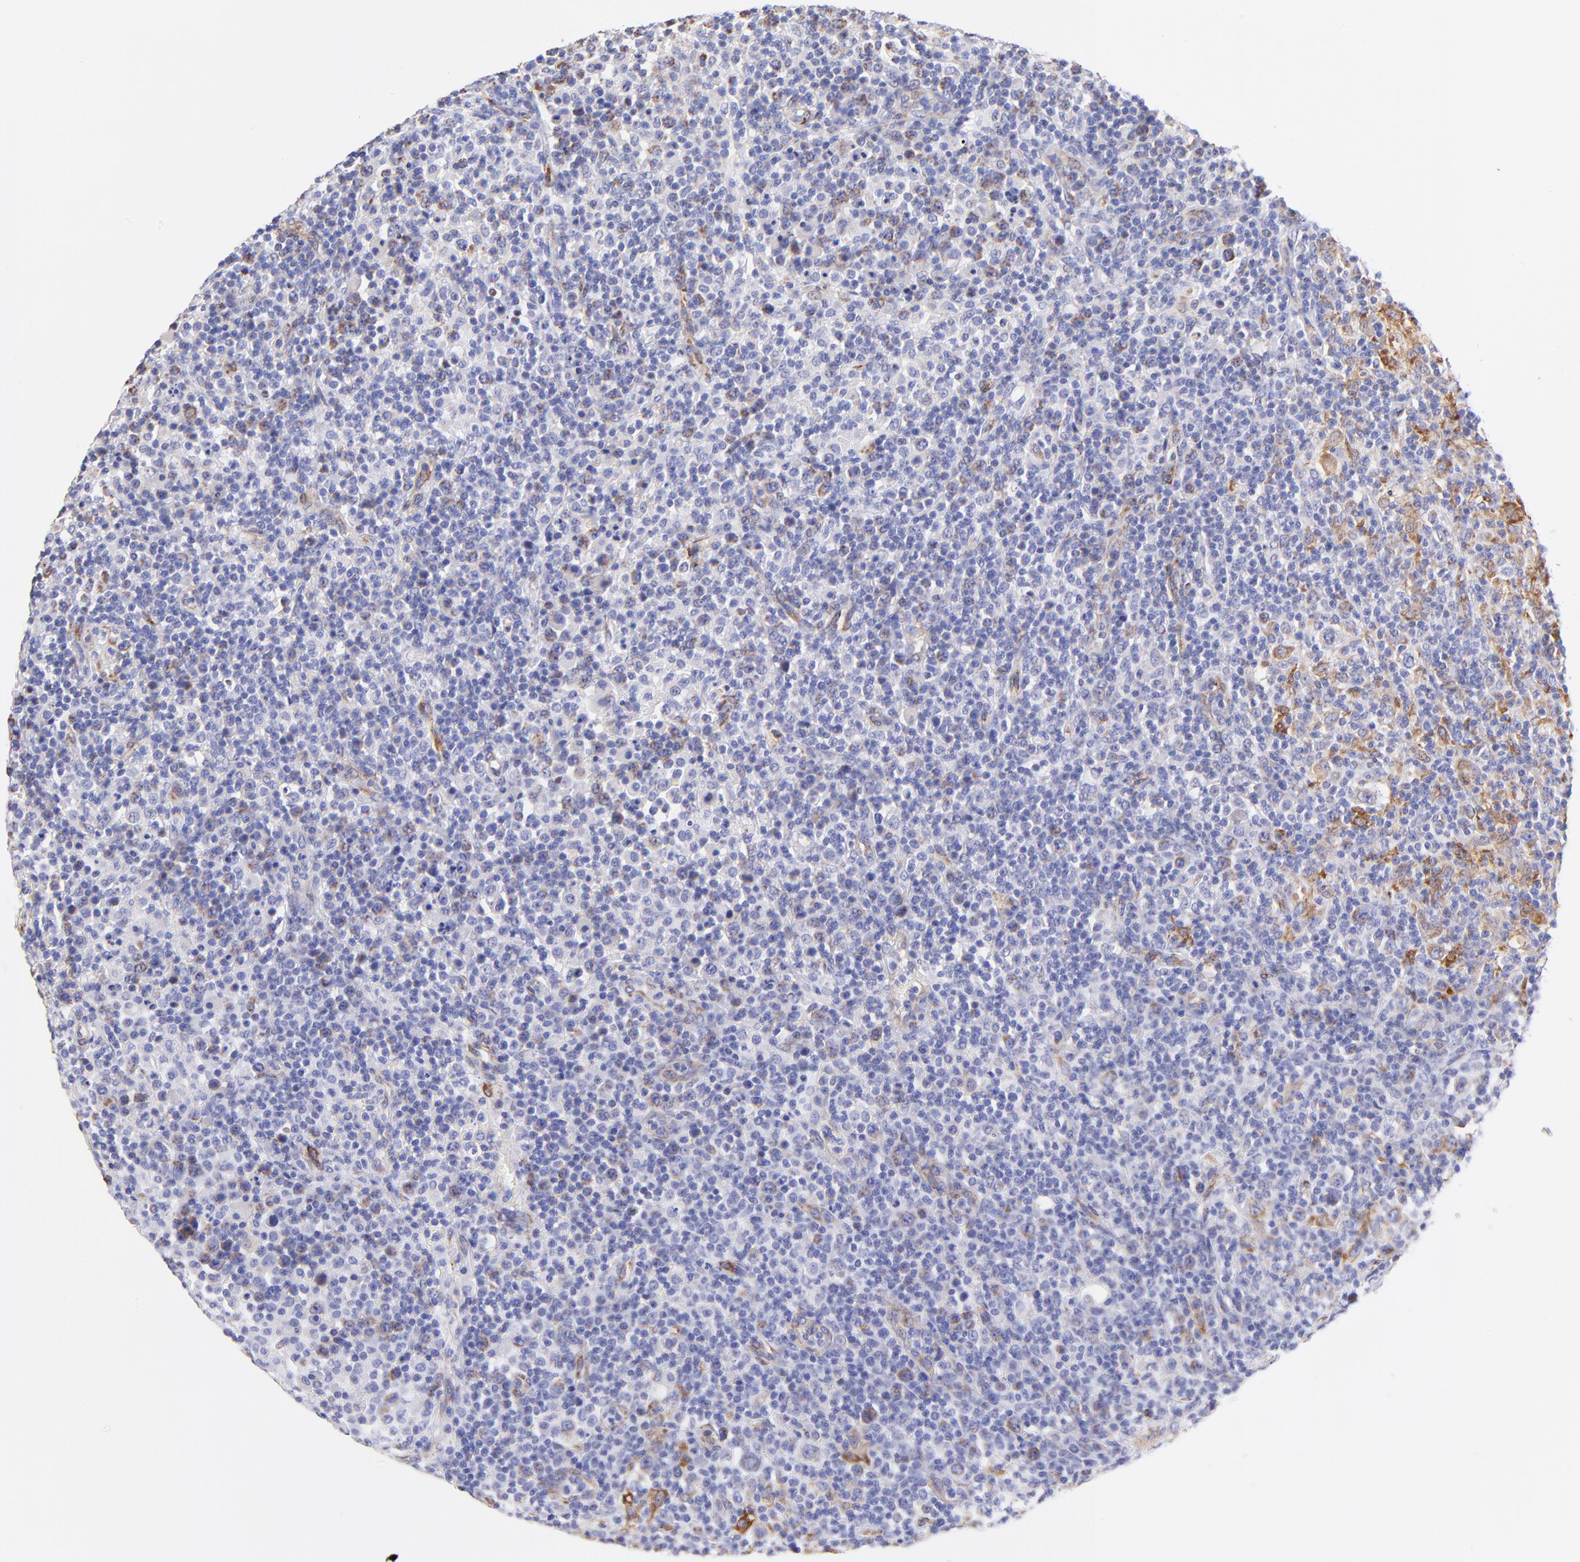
{"staining": {"intensity": "negative", "quantity": "none", "location": "none"}, "tissue": "lymphoma", "cell_type": "Tumor cells", "image_type": "cancer", "snomed": [{"axis": "morphology", "description": "Hodgkin's disease, NOS"}, {"axis": "topography", "description": "Lymph node"}], "caption": "Photomicrograph shows no significant protein positivity in tumor cells of Hodgkin's disease. Nuclei are stained in blue.", "gene": "SPARC", "patient": {"sex": "male", "age": 65}}